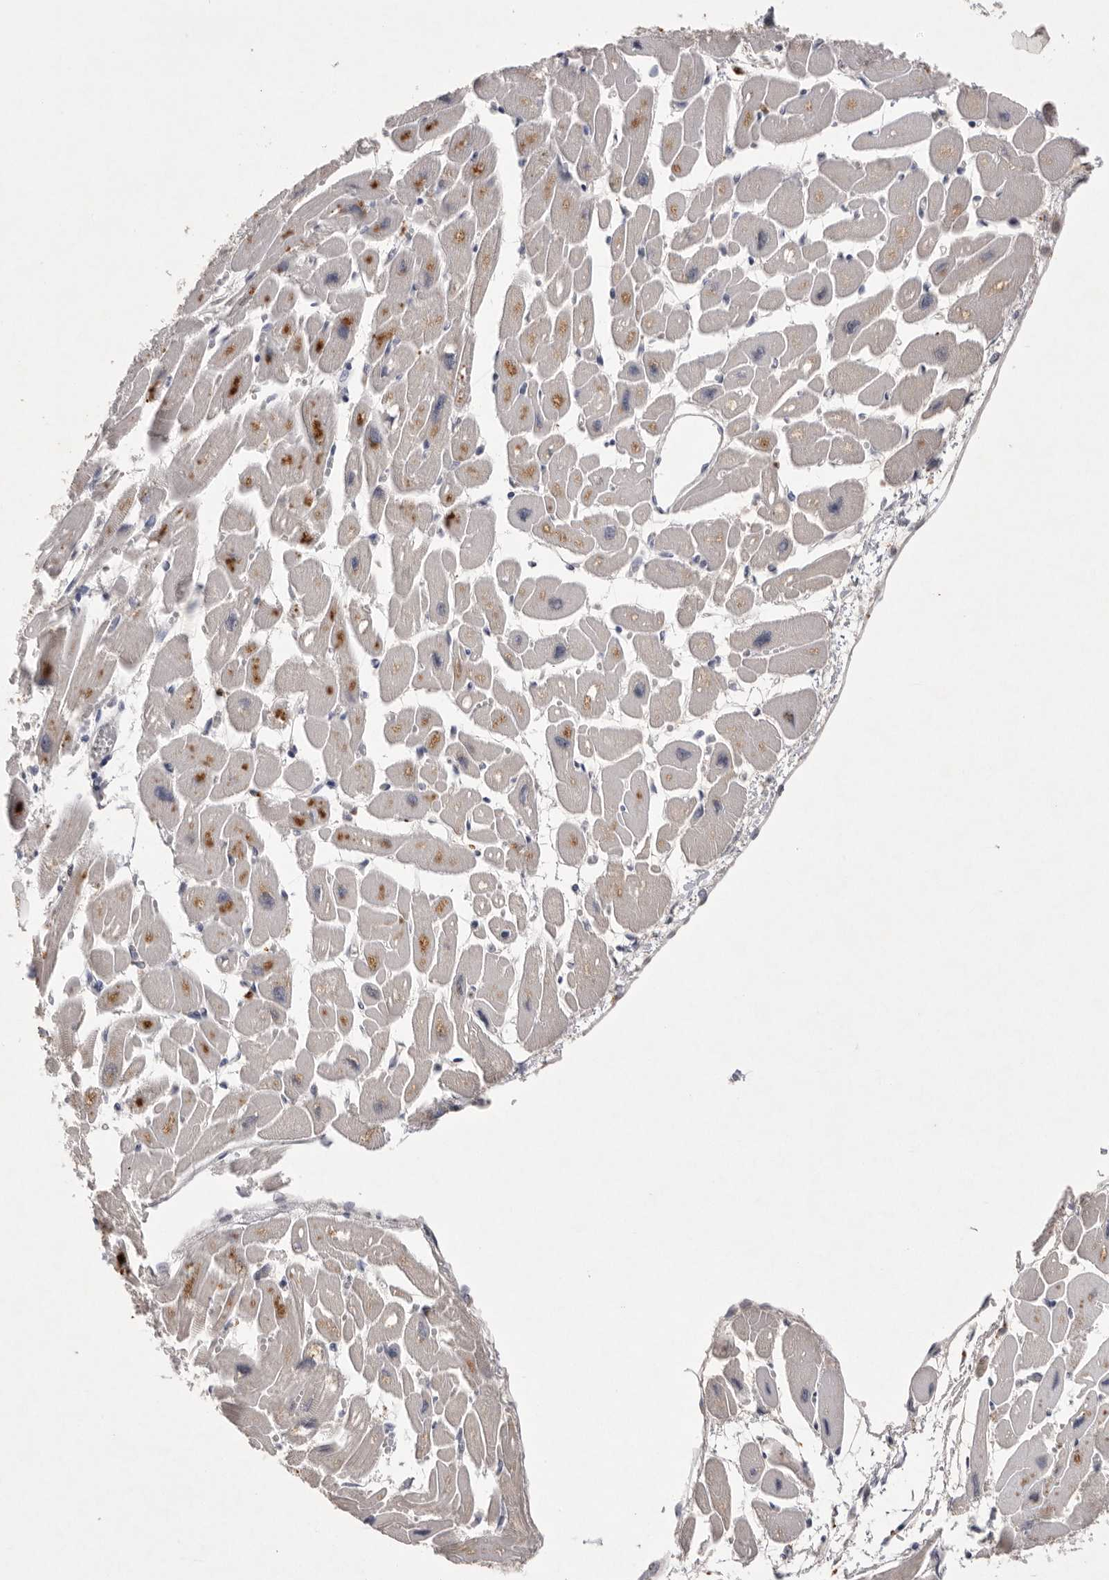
{"staining": {"intensity": "moderate", "quantity": "25%-75%", "location": "cytoplasmic/membranous,nuclear"}, "tissue": "heart muscle", "cell_type": "Cardiomyocytes", "image_type": "normal", "snomed": [{"axis": "morphology", "description": "Normal tissue, NOS"}, {"axis": "topography", "description": "Heart"}], "caption": "Human heart muscle stained with a brown dye reveals moderate cytoplasmic/membranous,nuclear positive expression in approximately 25%-75% of cardiomyocytes.", "gene": "HUS1", "patient": {"sex": "female", "age": 54}}